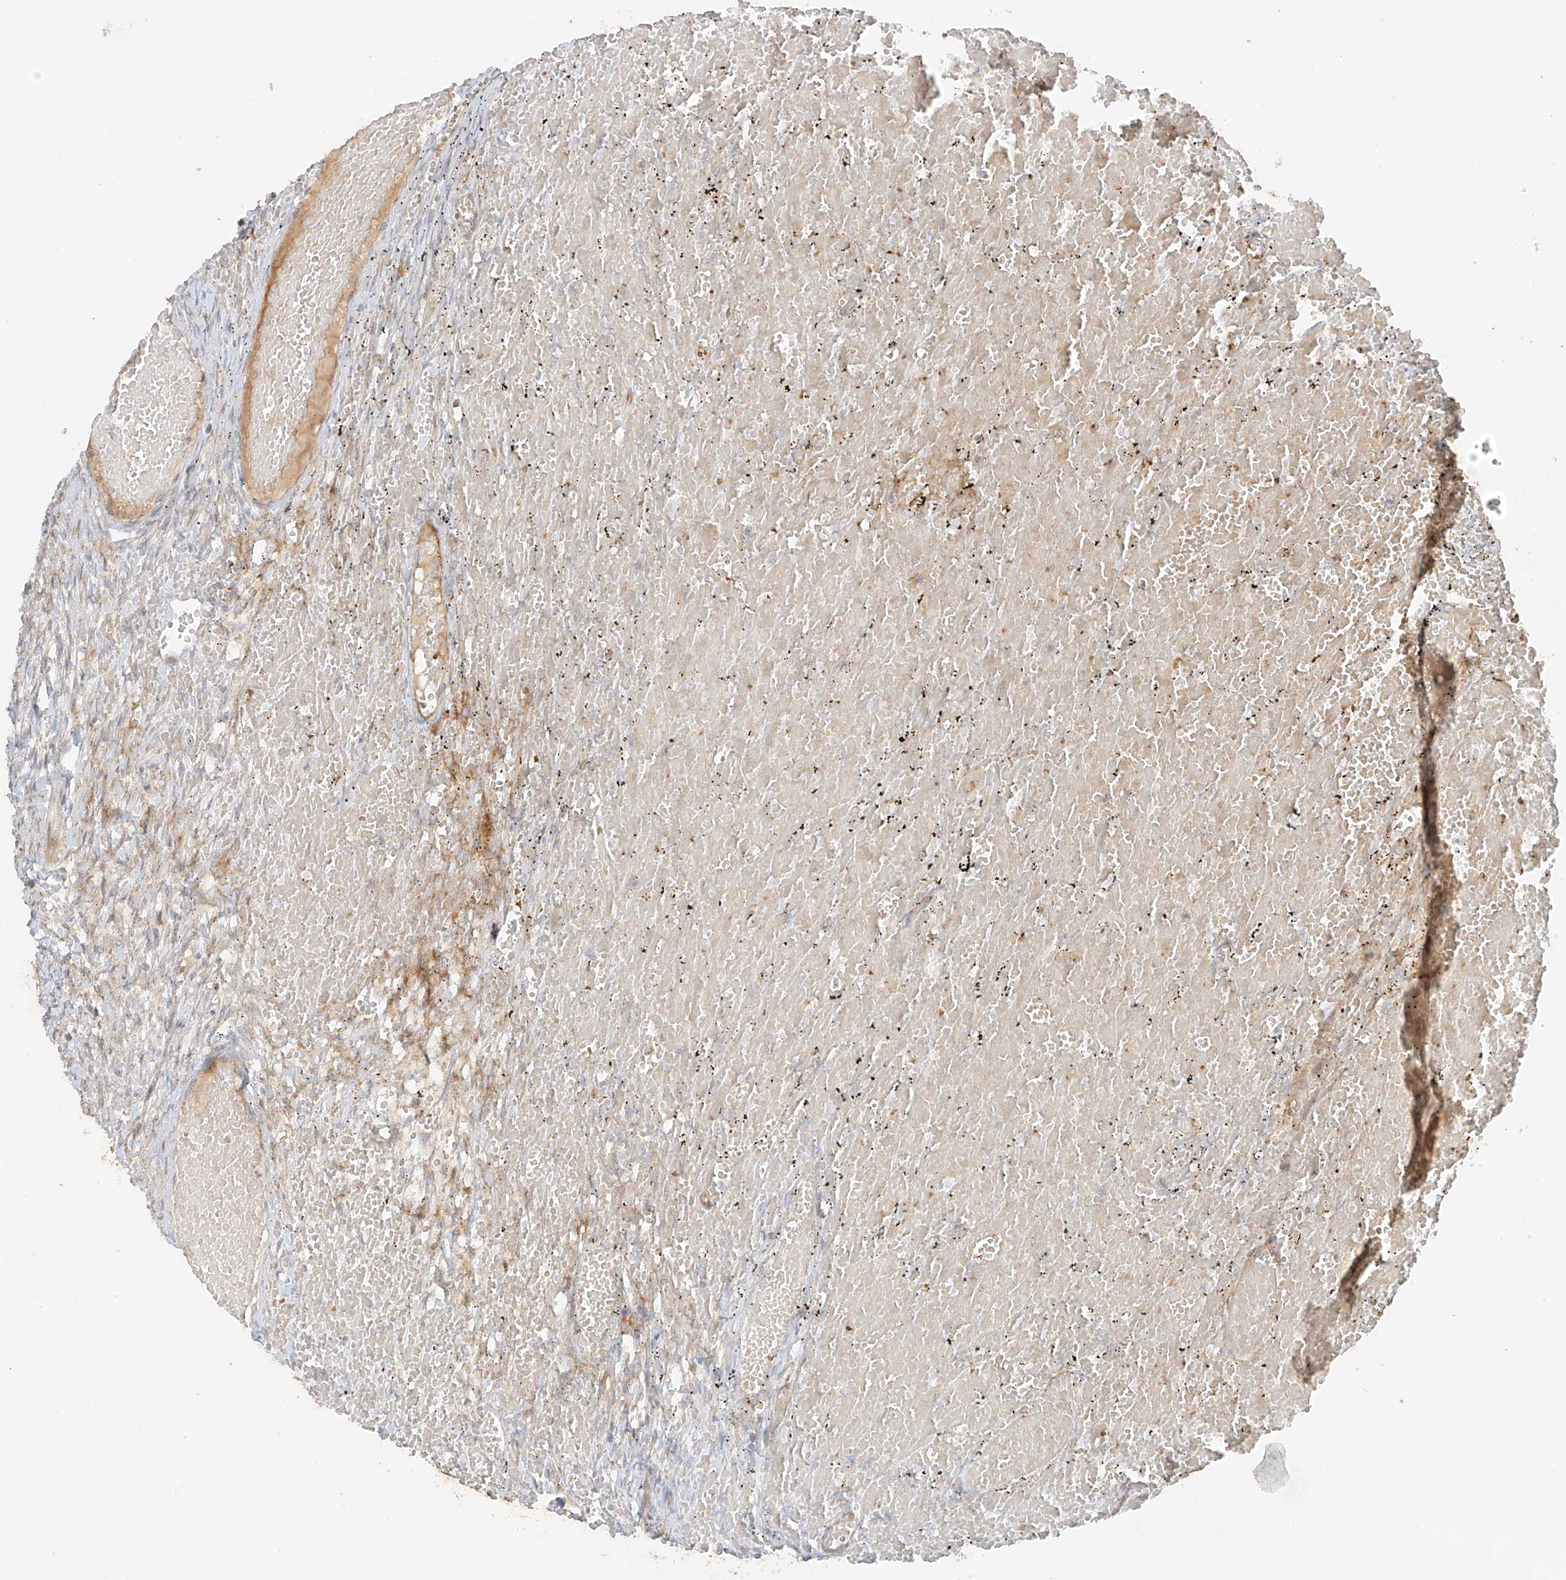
{"staining": {"intensity": "moderate", "quantity": "<25%", "location": "cytoplasmic/membranous"}, "tissue": "ovary", "cell_type": "Ovarian stroma cells", "image_type": "normal", "snomed": [{"axis": "morphology", "description": "Adenocarcinoma, NOS"}, {"axis": "topography", "description": "Endometrium"}], "caption": "Immunohistochemistry (DAB (3,3'-diaminobenzidine)) staining of benign ovary displays moderate cytoplasmic/membranous protein positivity in approximately <25% of ovarian stroma cells.", "gene": "MIPEP", "patient": {"sex": "female", "age": 32}}